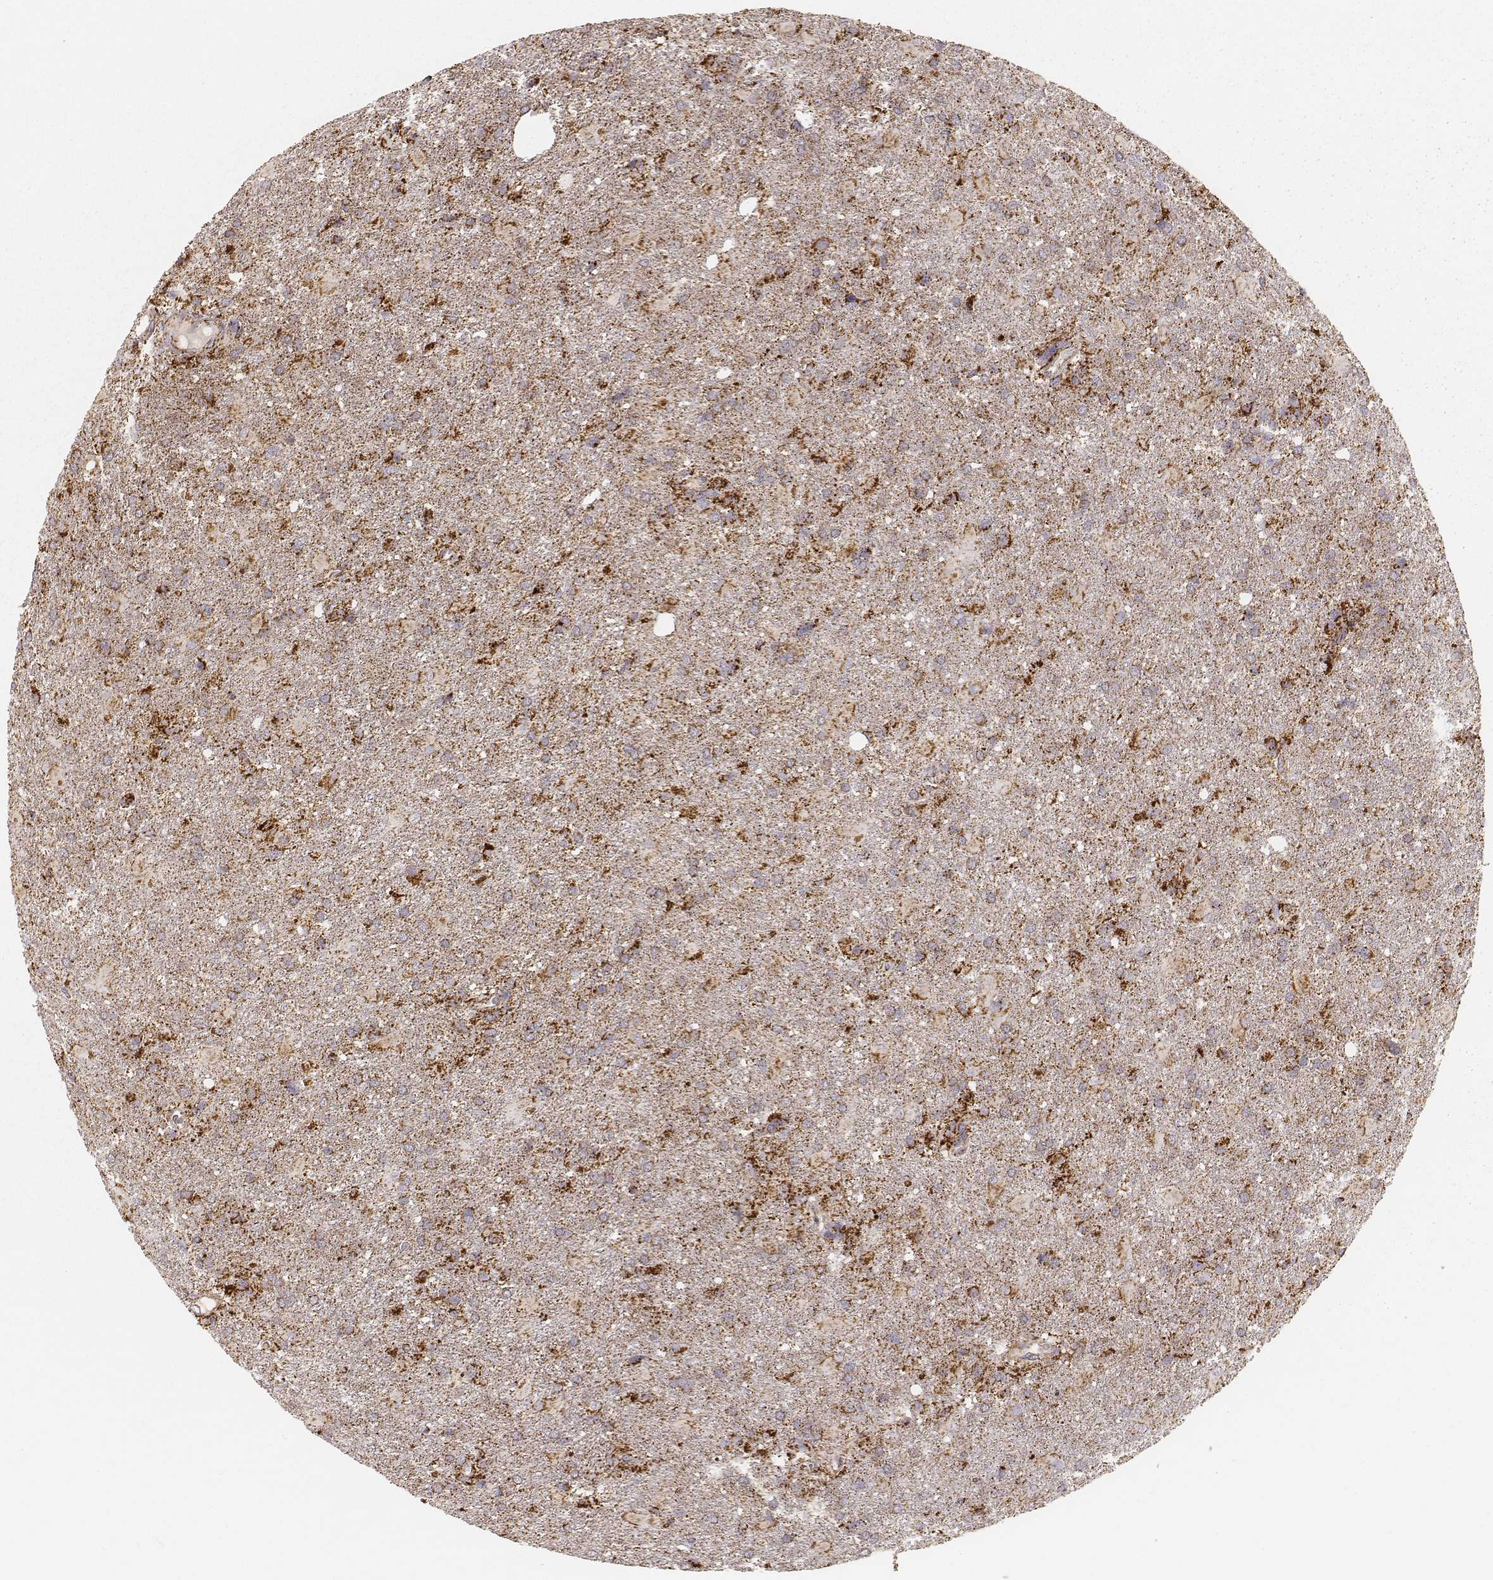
{"staining": {"intensity": "strong", "quantity": ">75%", "location": "cytoplasmic/membranous"}, "tissue": "glioma", "cell_type": "Tumor cells", "image_type": "cancer", "snomed": [{"axis": "morphology", "description": "Glioma, malignant, High grade"}, {"axis": "topography", "description": "Brain"}], "caption": "A high amount of strong cytoplasmic/membranous positivity is identified in approximately >75% of tumor cells in glioma tissue.", "gene": "CS", "patient": {"sex": "male", "age": 68}}